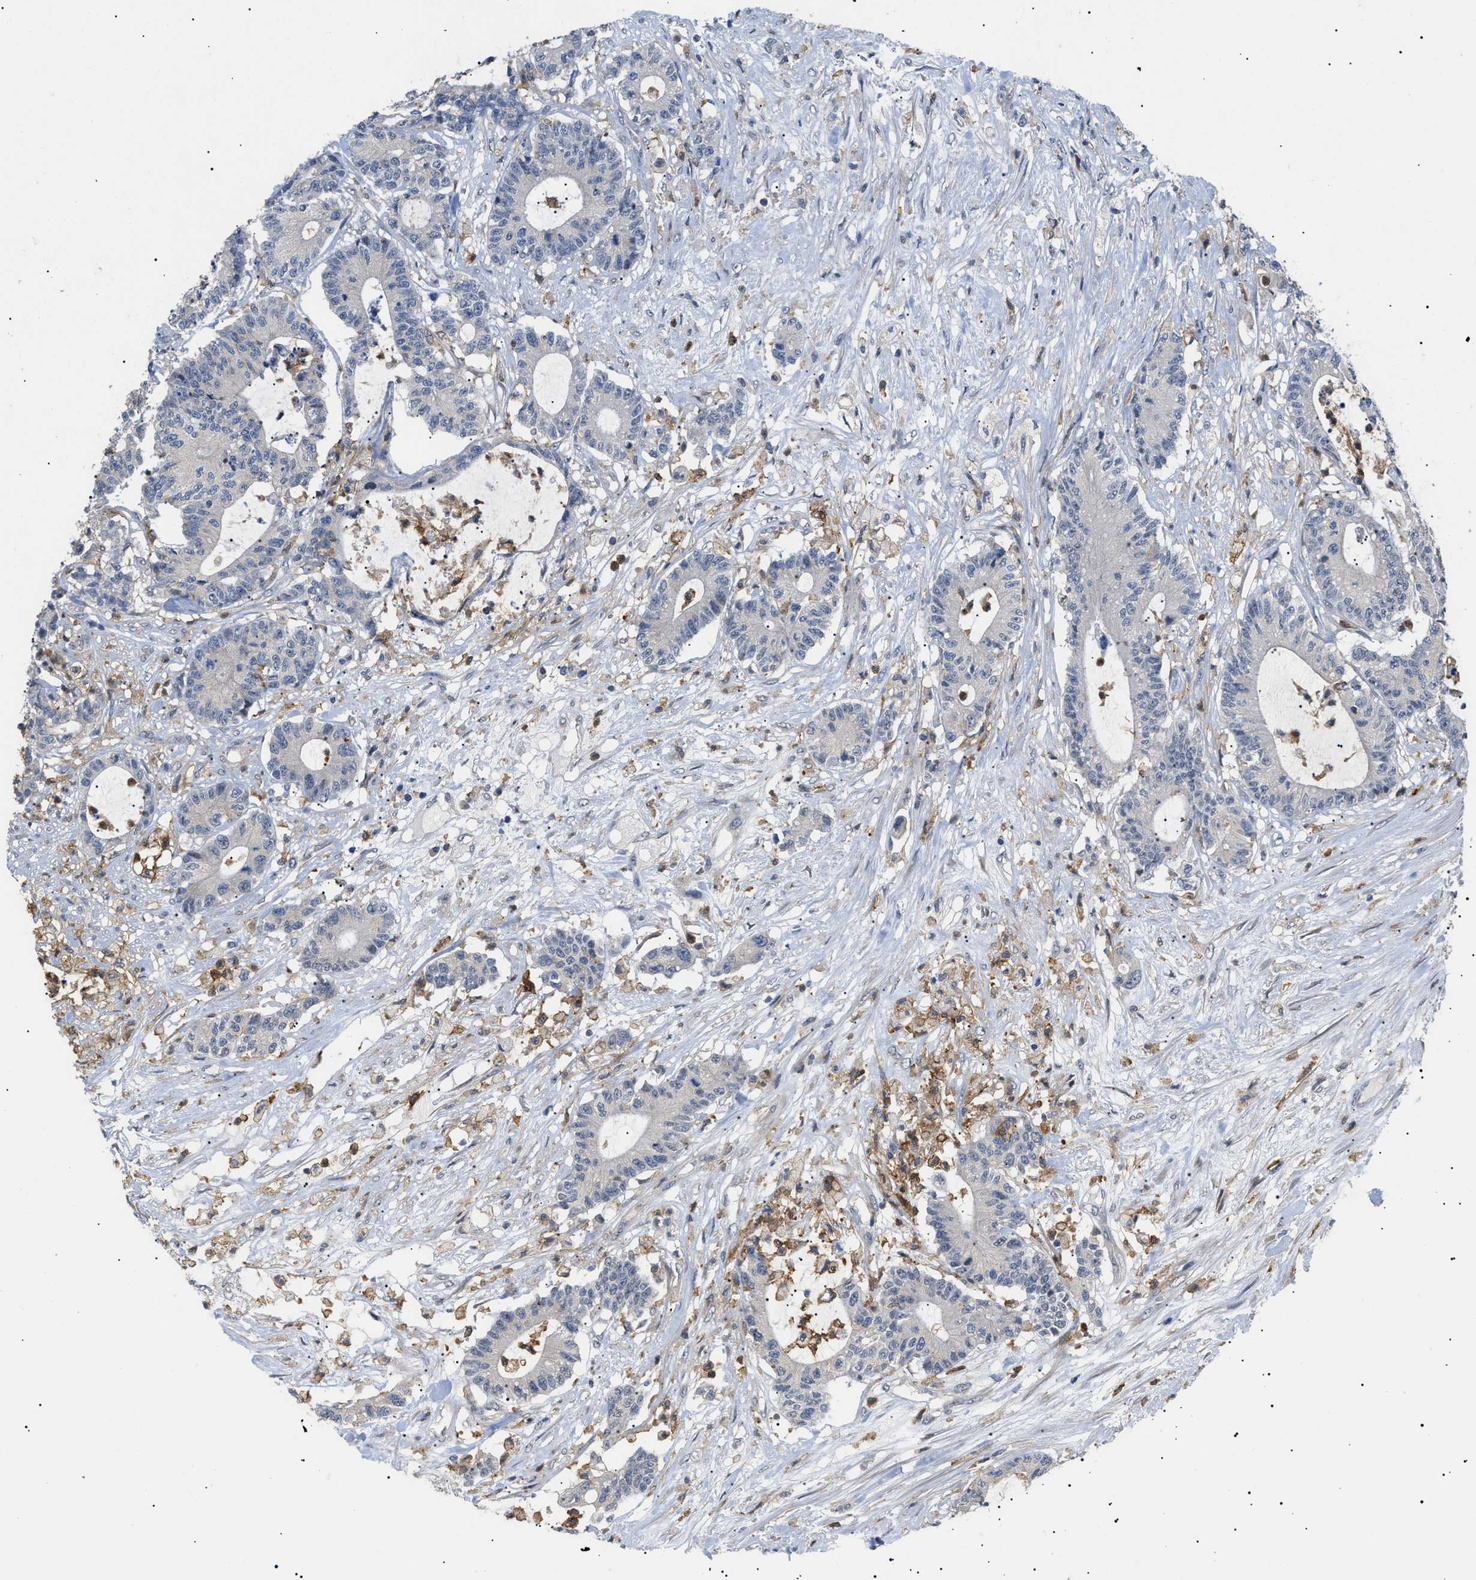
{"staining": {"intensity": "negative", "quantity": "none", "location": "none"}, "tissue": "colorectal cancer", "cell_type": "Tumor cells", "image_type": "cancer", "snomed": [{"axis": "morphology", "description": "Adenocarcinoma, NOS"}, {"axis": "topography", "description": "Colon"}], "caption": "Protein analysis of adenocarcinoma (colorectal) demonstrates no significant staining in tumor cells.", "gene": "CD300A", "patient": {"sex": "female", "age": 84}}